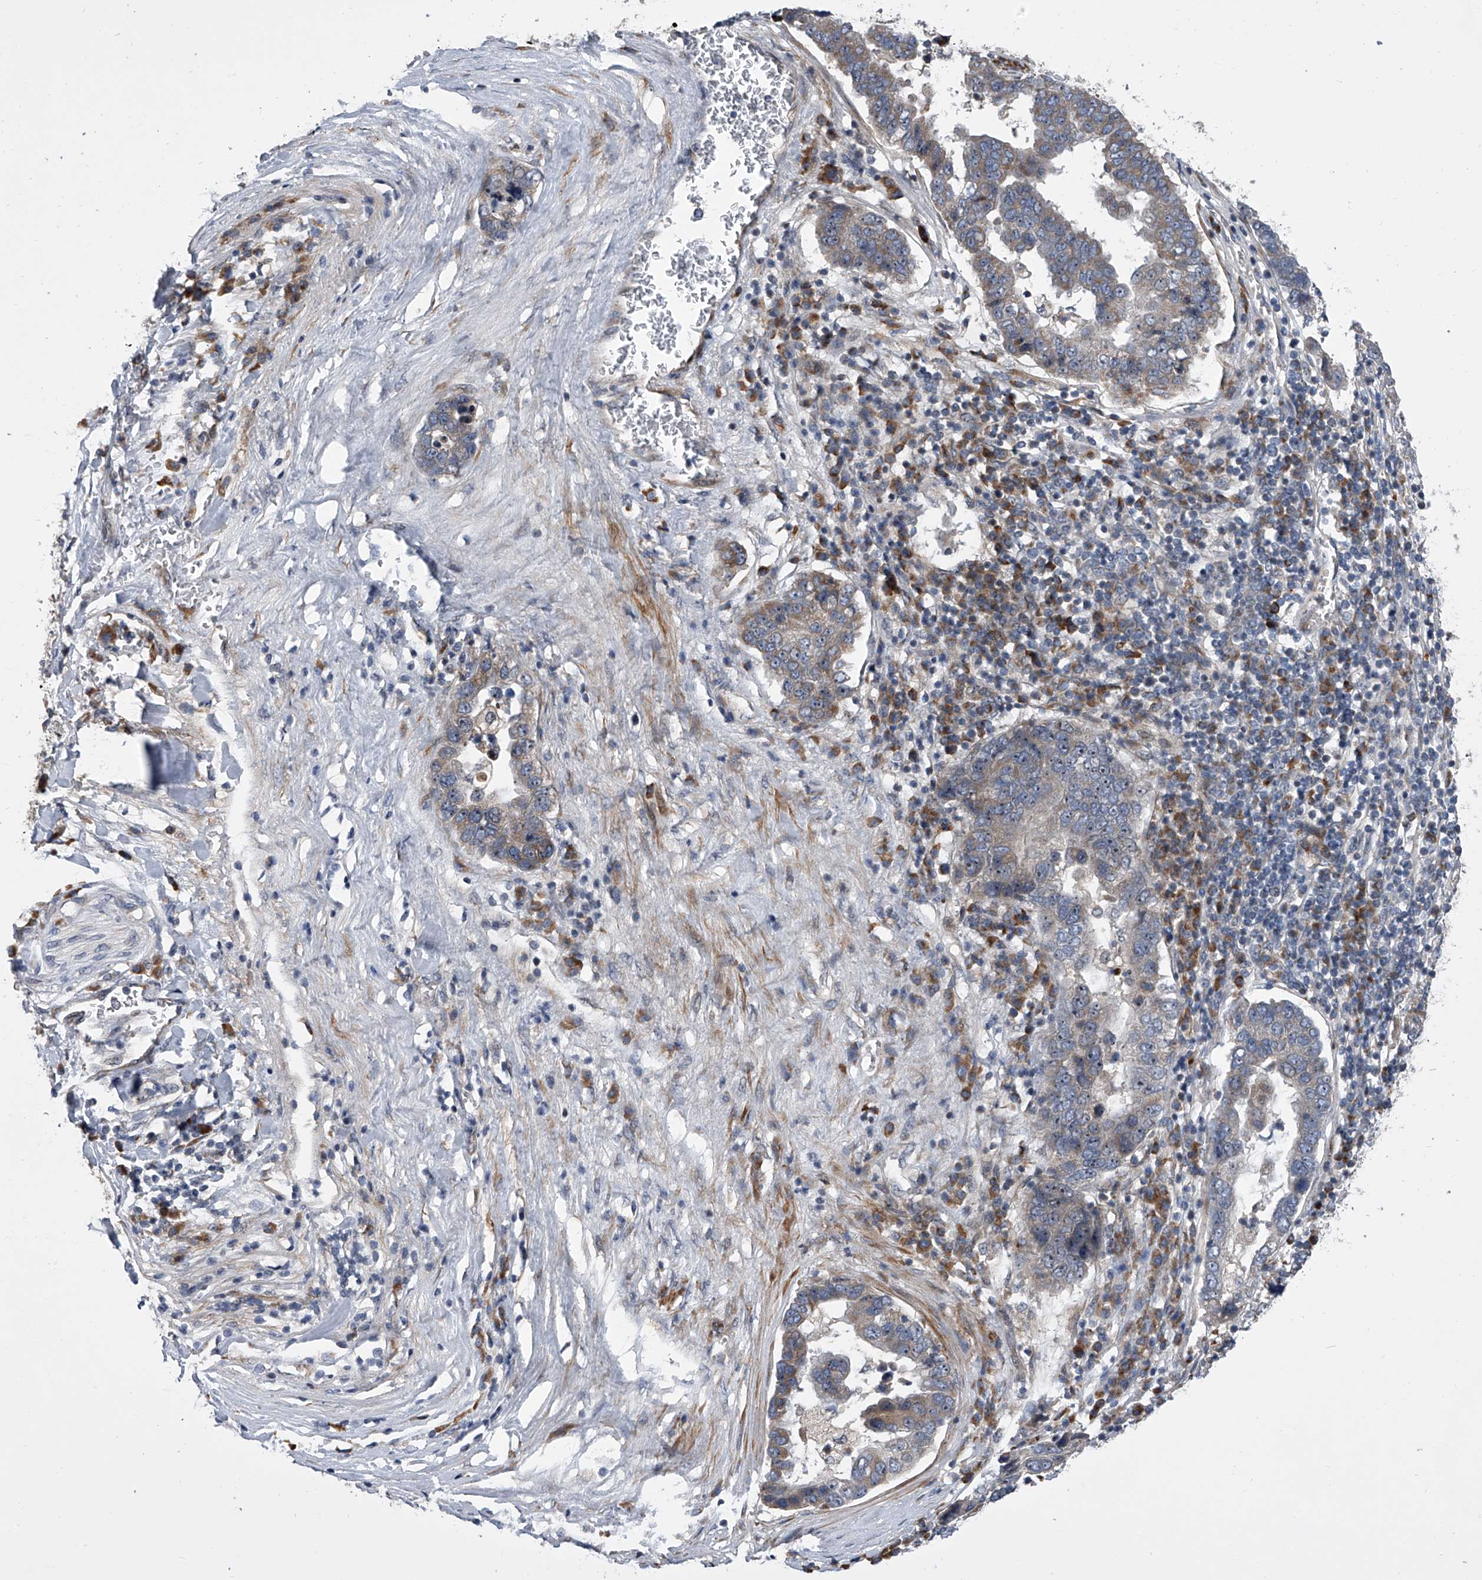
{"staining": {"intensity": "weak", "quantity": "<25%", "location": "cytoplasmic/membranous"}, "tissue": "pancreatic cancer", "cell_type": "Tumor cells", "image_type": "cancer", "snomed": [{"axis": "morphology", "description": "Adenocarcinoma, NOS"}, {"axis": "topography", "description": "Pancreas"}], "caption": "A photomicrograph of pancreatic adenocarcinoma stained for a protein displays no brown staining in tumor cells. (DAB immunohistochemistry visualized using brightfield microscopy, high magnification).", "gene": "DLGAP2", "patient": {"sex": "female", "age": 61}}